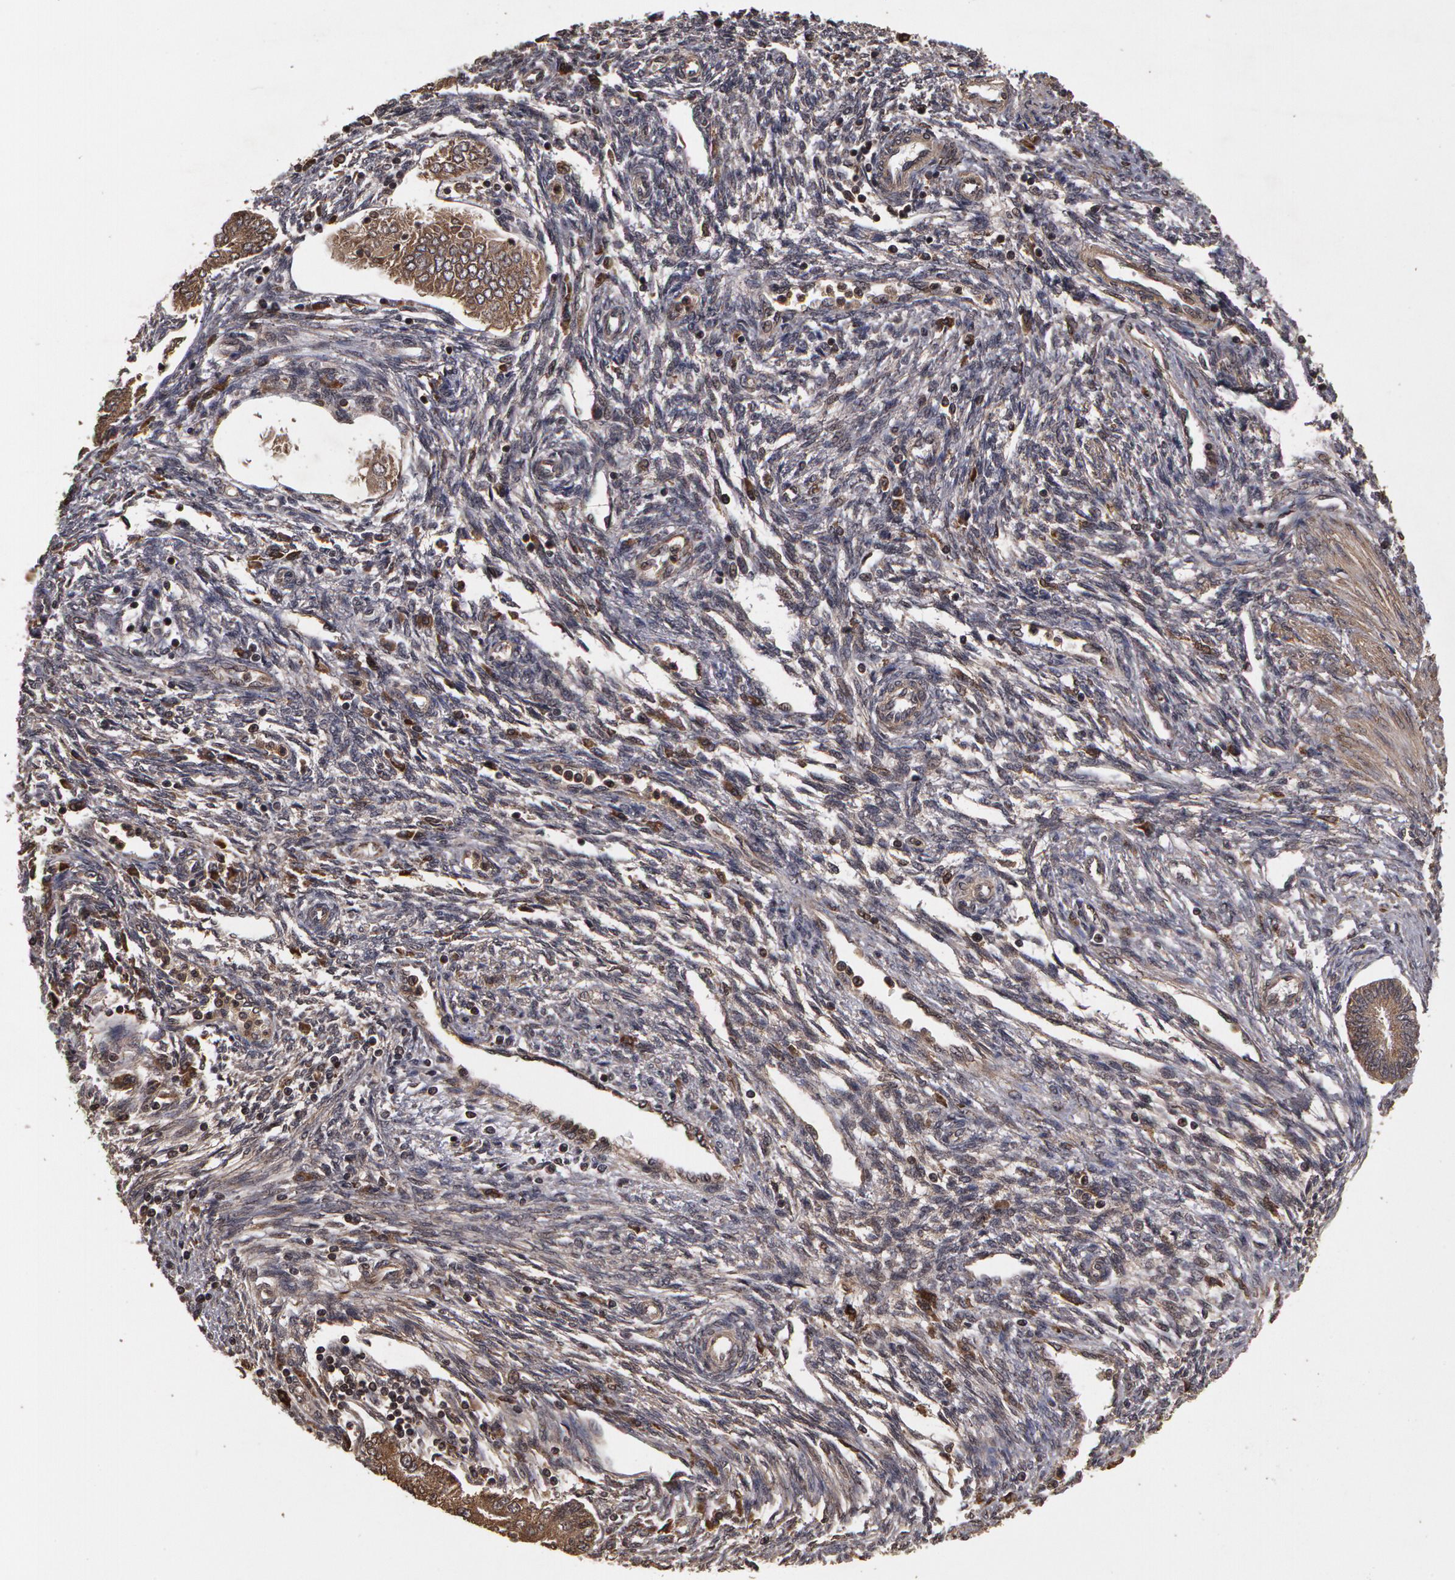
{"staining": {"intensity": "weak", "quantity": ">75%", "location": "cytoplasmic/membranous"}, "tissue": "endometrial cancer", "cell_type": "Tumor cells", "image_type": "cancer", "snomed": [{"axis": "morphology", "description": "Adenocarcinoma, NOS"}, {"axis": "topography", "description": "Endometrium"}], "caption": "Brown immunohistochemical staining in human endometrial adenocarcinoma shows weak cytoplasmic/membranous positivity in approximately >75% of tumor cells. (DAB (3,3'-diaminobenzidine) IHC, brown staining for protein, blue staining for nuclei).", "gene": "CALR", "patient": {"sex": "female", "age": 51}}